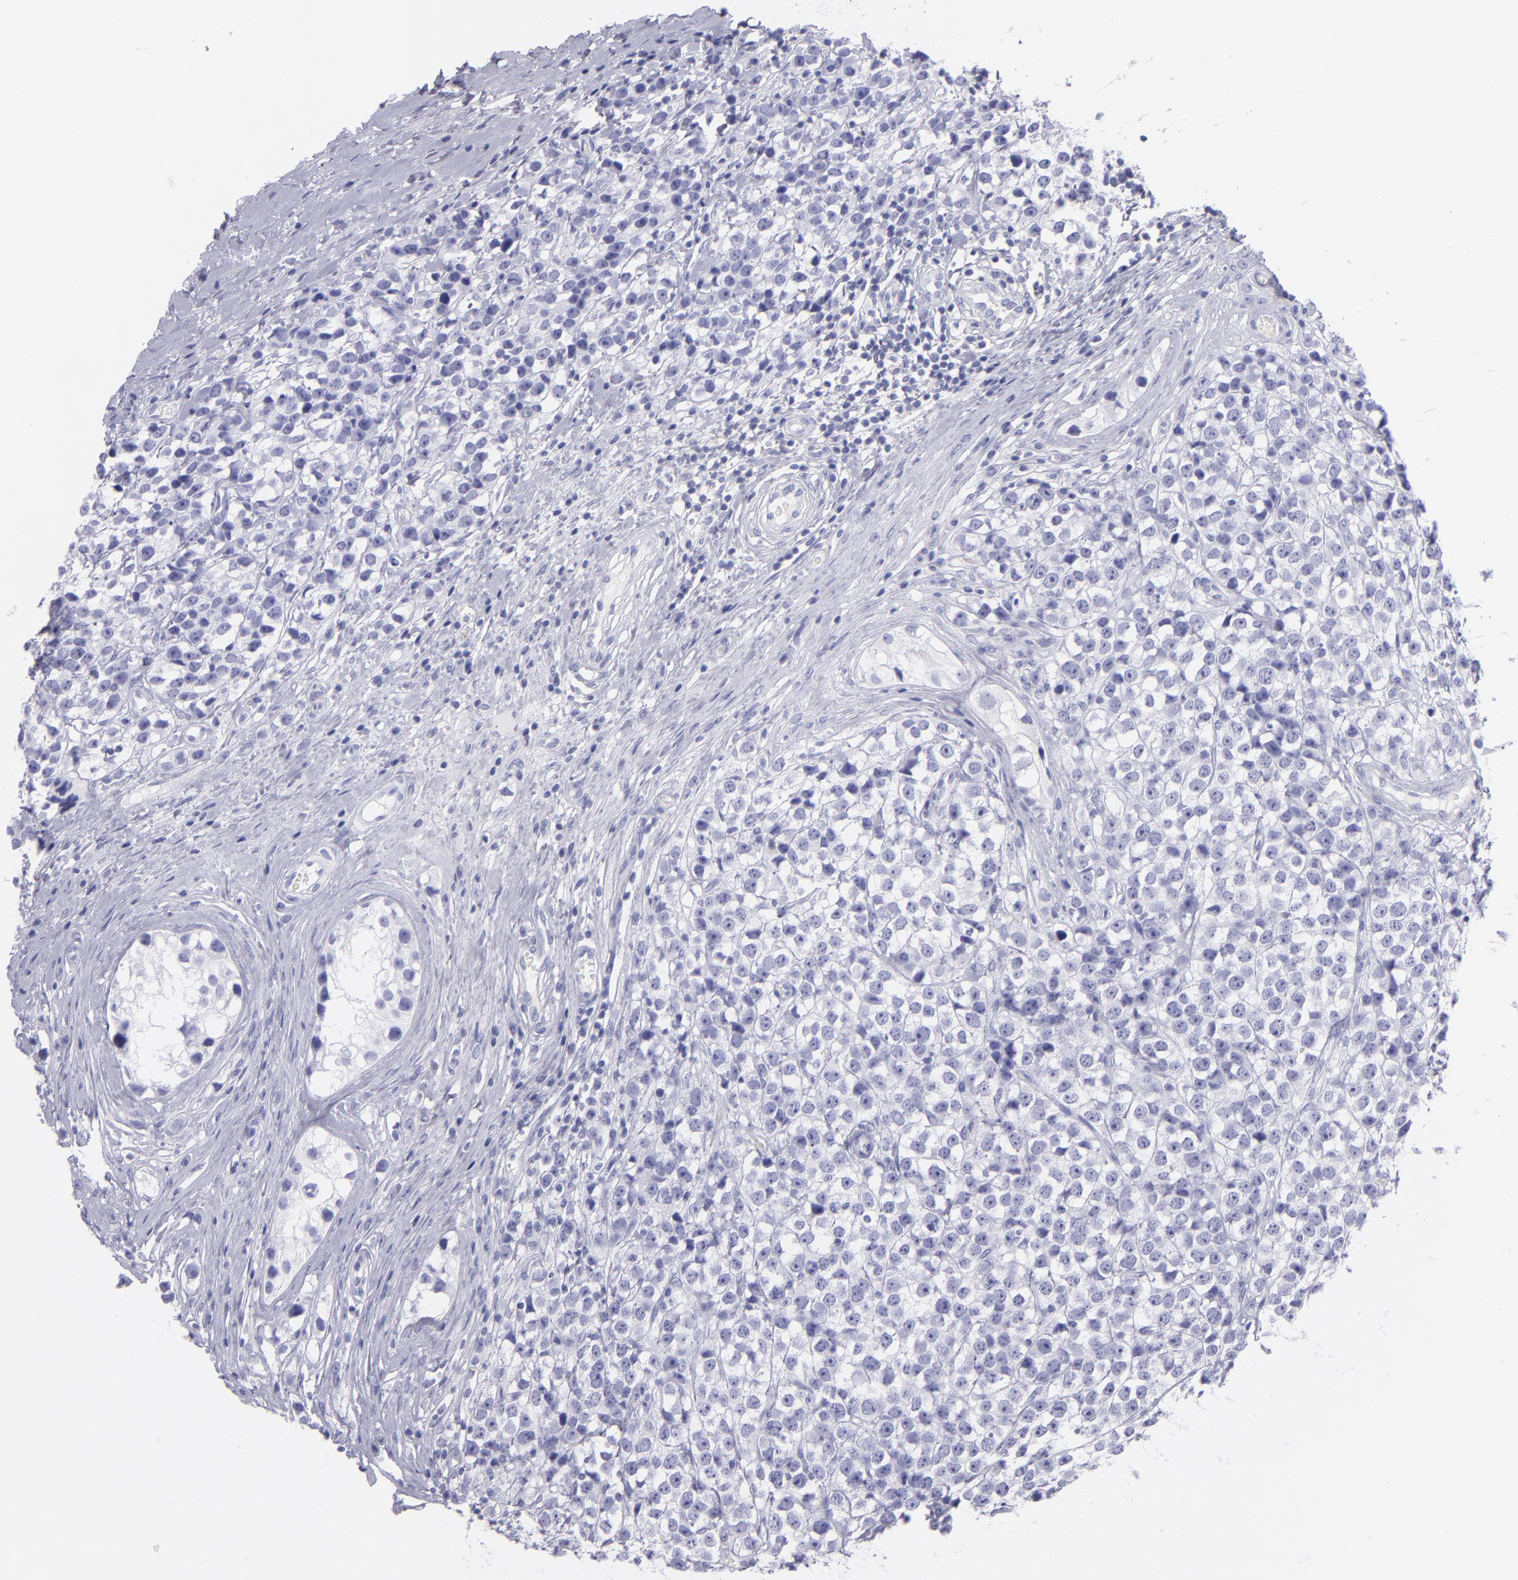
{"staining": {"intensity": "negative", "quantity": "none", "location": "none"}, "tissue": "testis cancer", "cell_type": "Tumor cells", "image_type": "cancer", "snomed": [{"axis": "morphology", "description": "Seminoma, NOS"}, {"axis": "topography", "description": "Testis"}], "caption": "The immunohistochemistry (IHC) image has no significant expression in tumor cells of testis cancer (seminoma) tissue. (Stains: DAB (3,3'-diaminobenzidine) immunohistochemistry (IHC) with hematoxylin counter stain, Microscopy: brightfield microscopy at high magnification).", "gene": "CD82", "patient": {"sex": "male", "age": 25}}